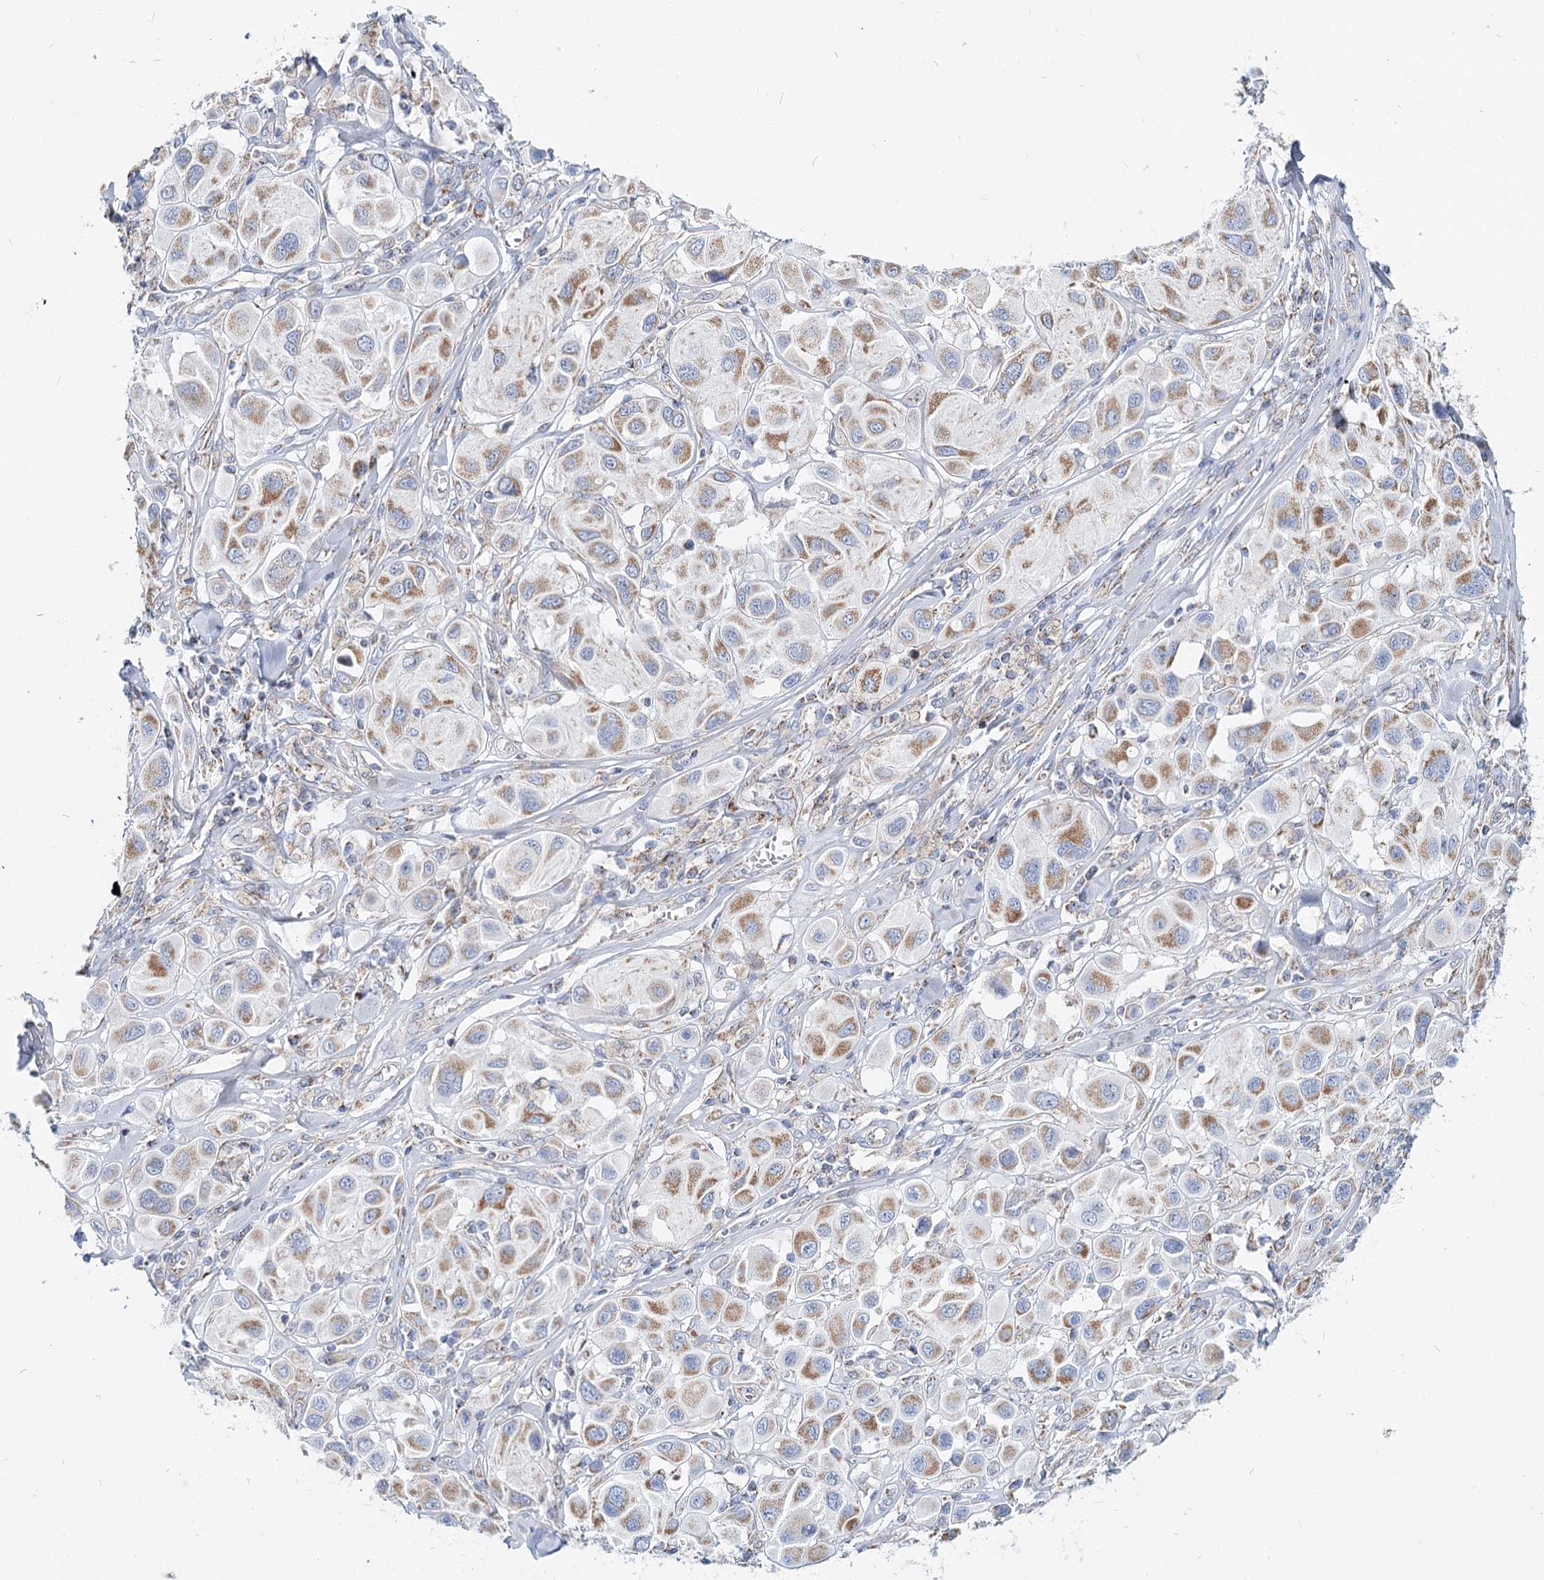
{"staining": {"intensity": "moderate", "quantity": "25%-75%", "location": "cytoplasmic/membranous"}, "tissue": "melanoma", "cell_type": "Tumor cells", "image_type": "cancer", "snomed": [{"axis": "morphology", "description": "Malignant melanoma, Metastatic site"}, {"axis": "topography", "description": "Skin"}], "caption": "This micrograph reveals IHC staining of human malignant melanoma (metastatic site), with medium moderate cytoplasmic/membranous staining in approximately 25%-75% of tumor cells.", "gene": "MCCC2", "patient": {"sex": "male", "age": 41}}